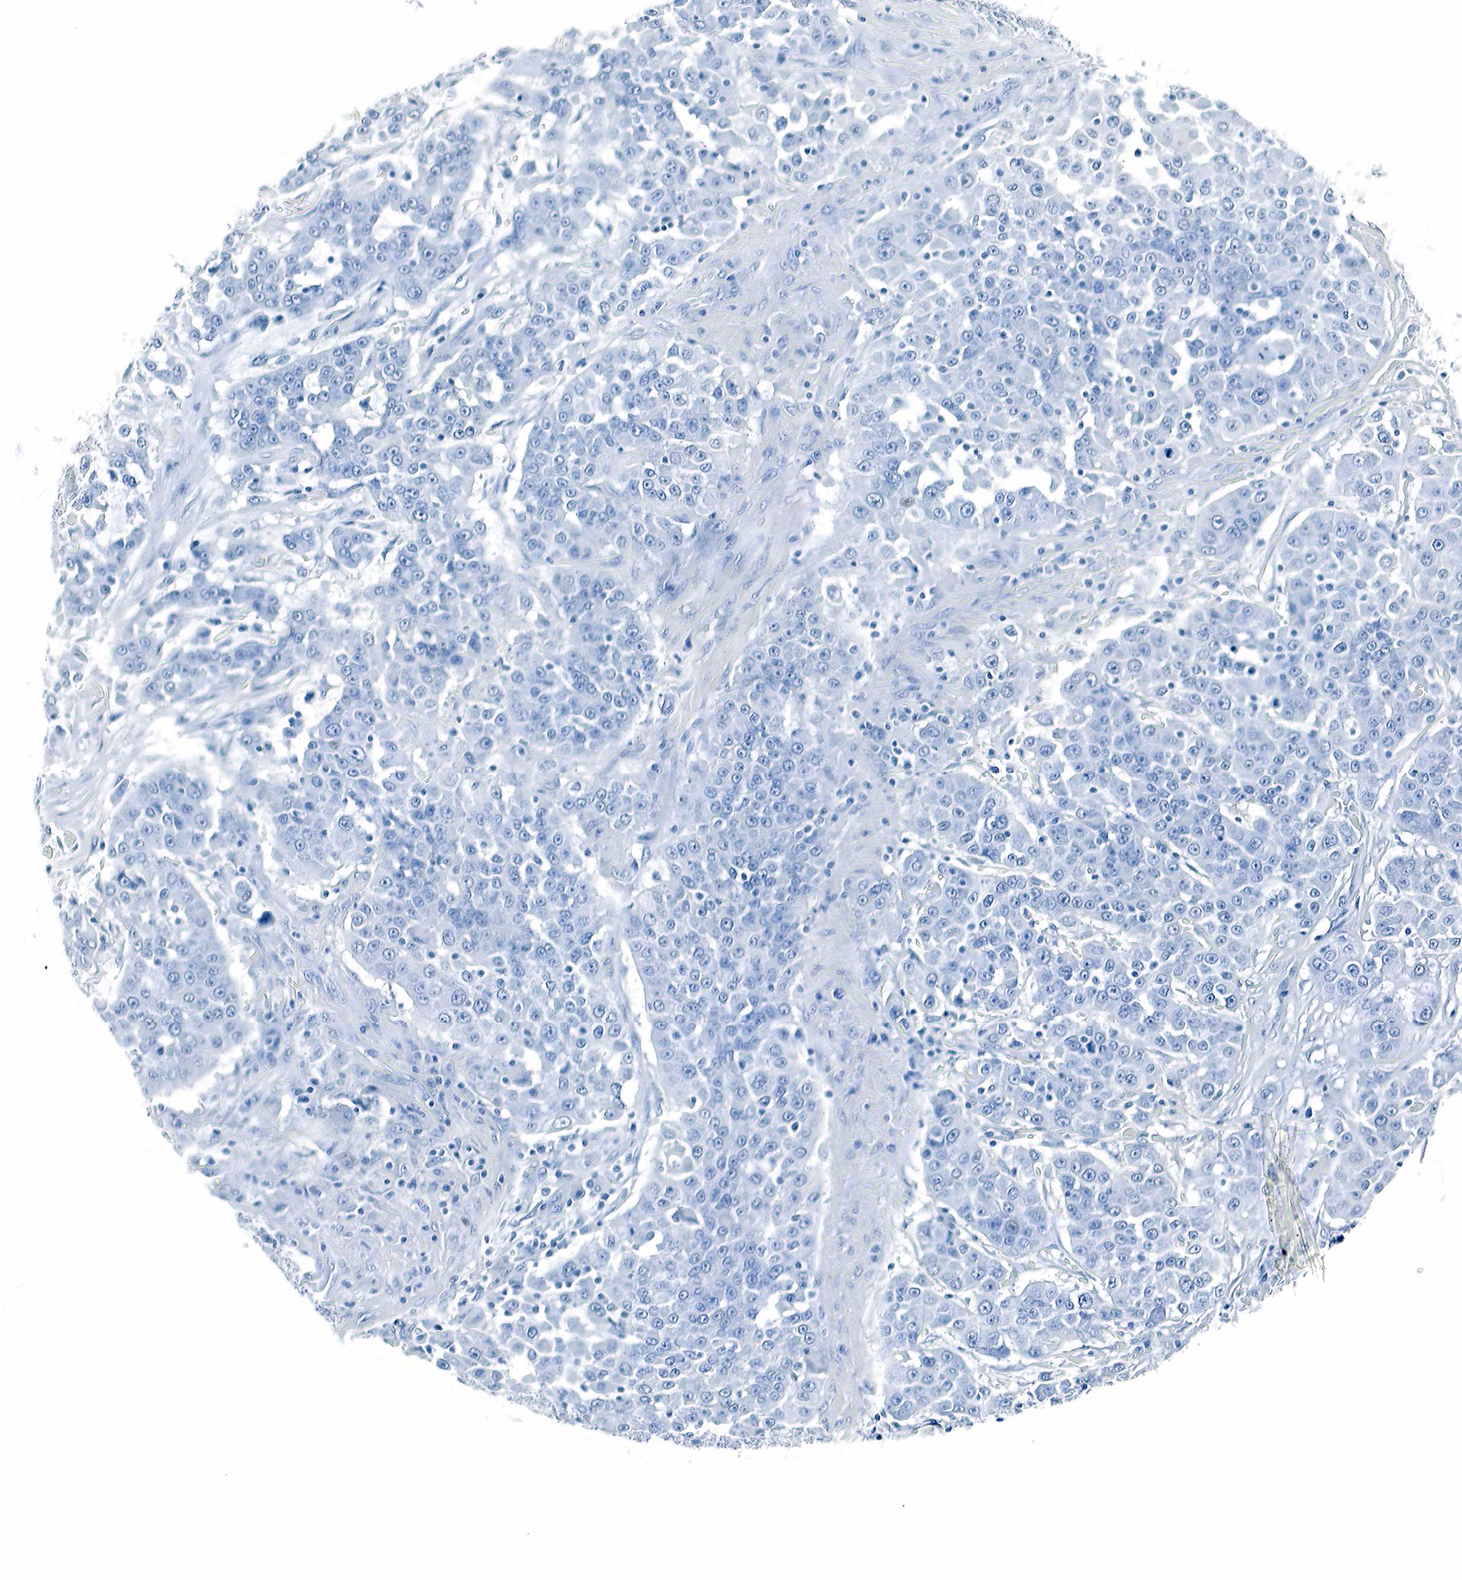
{"staining": {"intensity": "negative", "quantity": "none", "location": "none"}, "tissue": "urothelial cancer", "cell_type": "Tumor cells", "image_type": "cancer", "snomed": [{"axis": "morphology", "description": "Urothelial carcinoma, High grade"}, {"axis": "topography", "description": "Urinary bladder"}], "caption": "IHC micrograph of urothelial cancer stained for a protein (brown), which shows no staining in tumor cells.", "gene": "GCG", "patient": {"sex": "female", "age": 80}}